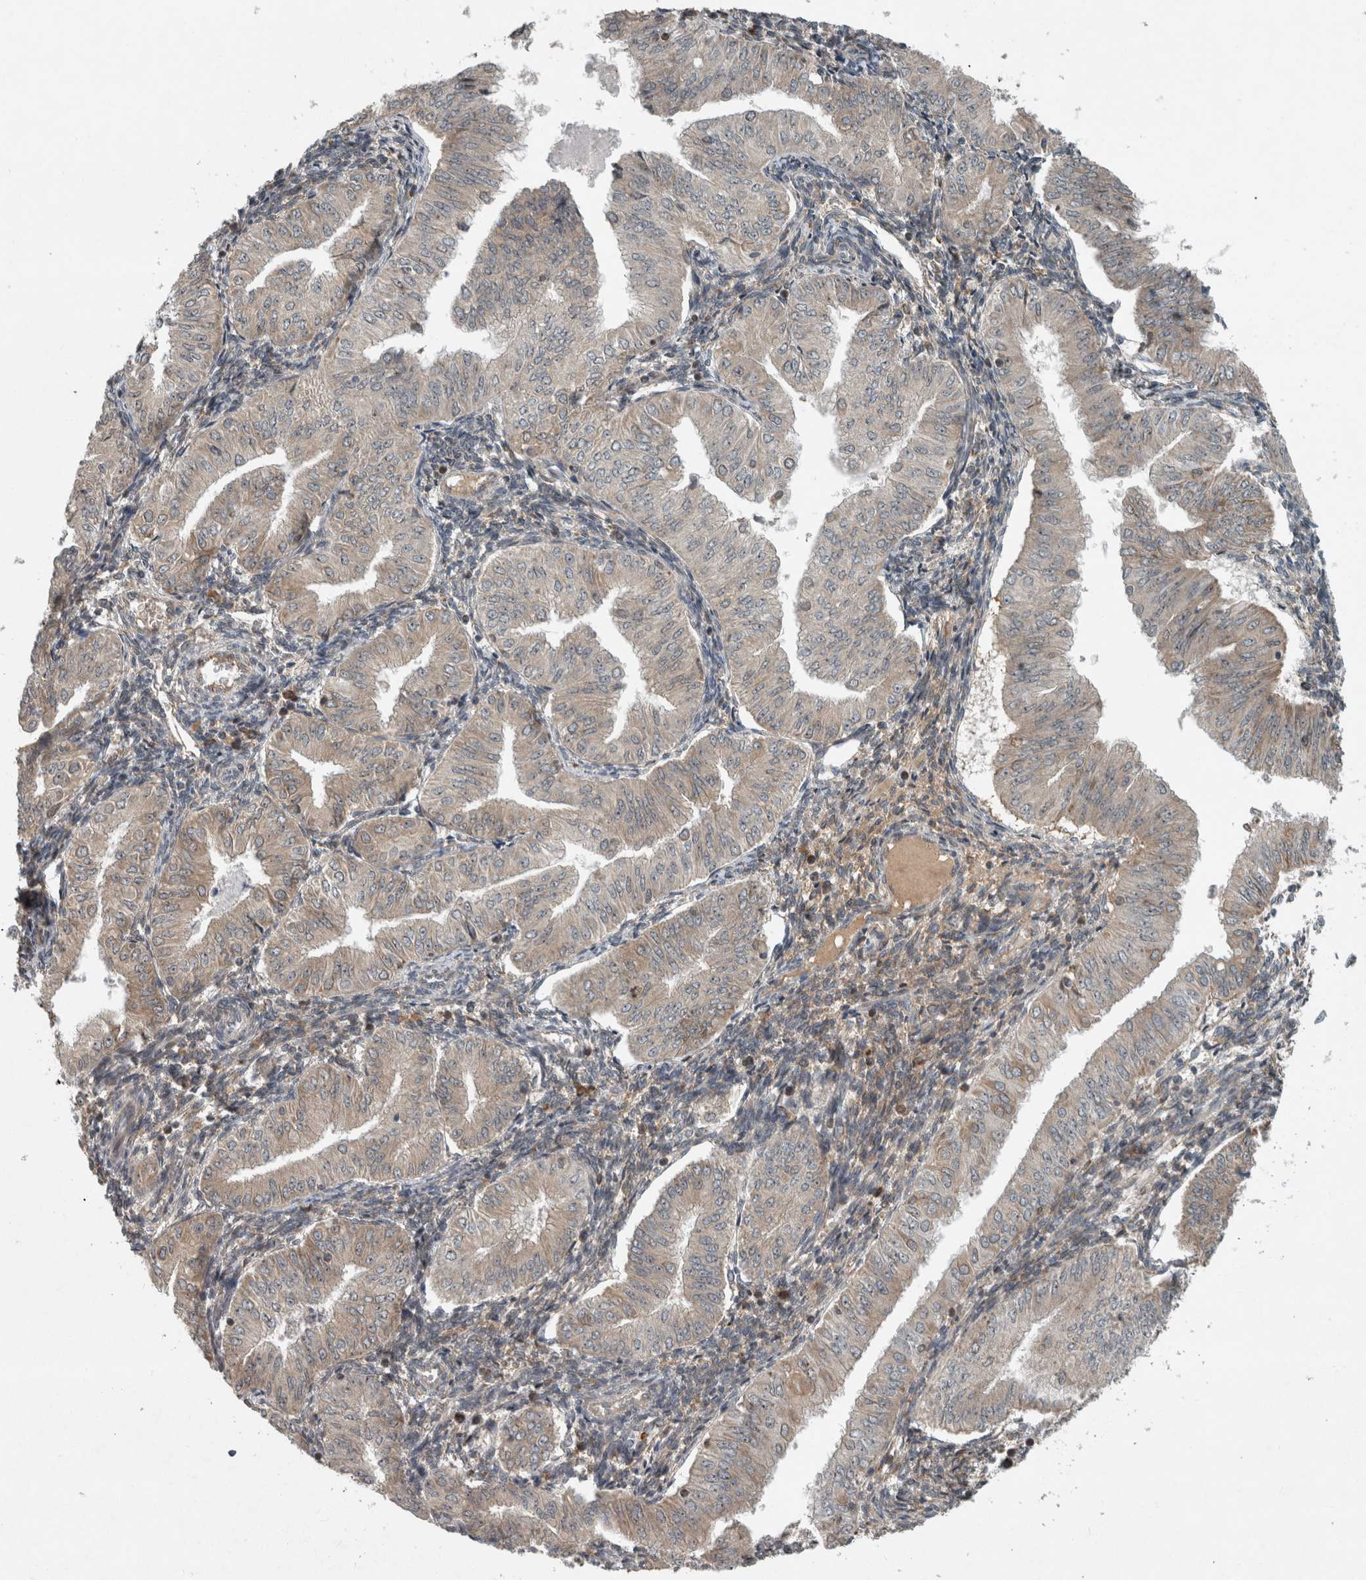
{"staining": {"intensity": "weak", "quantity": "25%-75%", "location": "cytoplasmic/membranous"}, "tissue": "endometrial cancer", "cell_type": "Tumor cells", "image_type": "cancer", "snomed": [{"axis": "morphology", "description": "Normal tissue, NOS"}, {"axis": "morphology", "description": "Adenocarcinoma, NOS"}, {"axis": "topography", "description": "Endometrium"}], "caption": "The immunohistochemical stain labels weak cytoplasmic/membranous positivity in tumor cells of endometrial cancer tissue.", "gene": "GPR137B", "patient": {"sex": "female", "age": 53}}